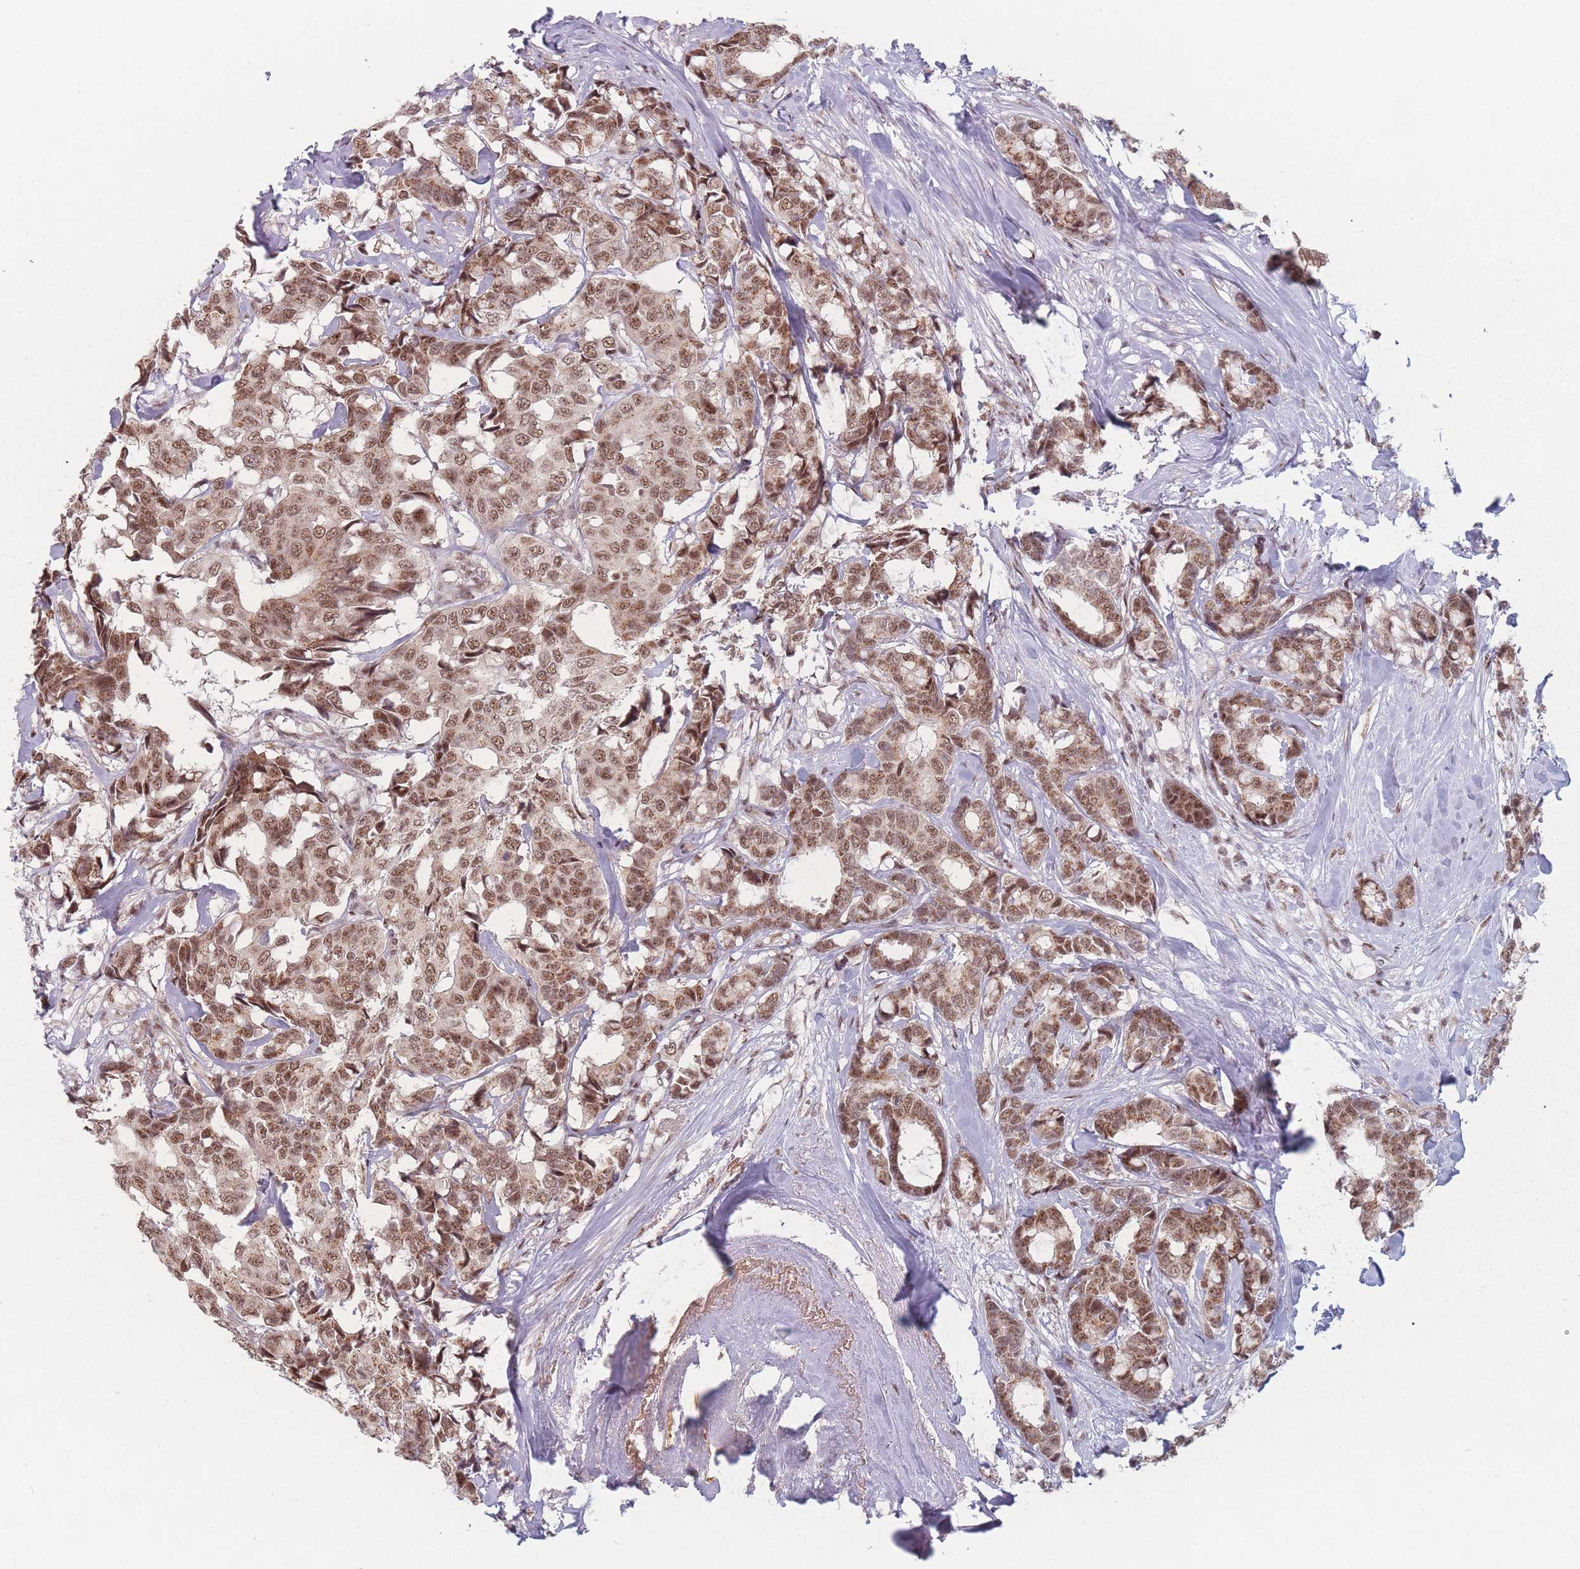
{"staining": {"intensity": "moderate", "quantity": ">75%", "location": "cytoplasmic/membranous,nuclear"}, "tissue": "breast cancer", "cell_type": "Tumor cells", "image_type": "cancer", "snomed": [{"axis": "morphology", "description": "Duct carcinoma"}, {"axis": "topography", "description": "Breast"}], "caption": "About >75% of tumor cells in breast cancer (invasive ductal carcinoma) show moderate cytoplasmic/membranous and nuclear protein positivity as visualized by brown immunohistochemical staining.", "gene": "ZC3H14", "patient": {"sex": "female", "age": 87}}